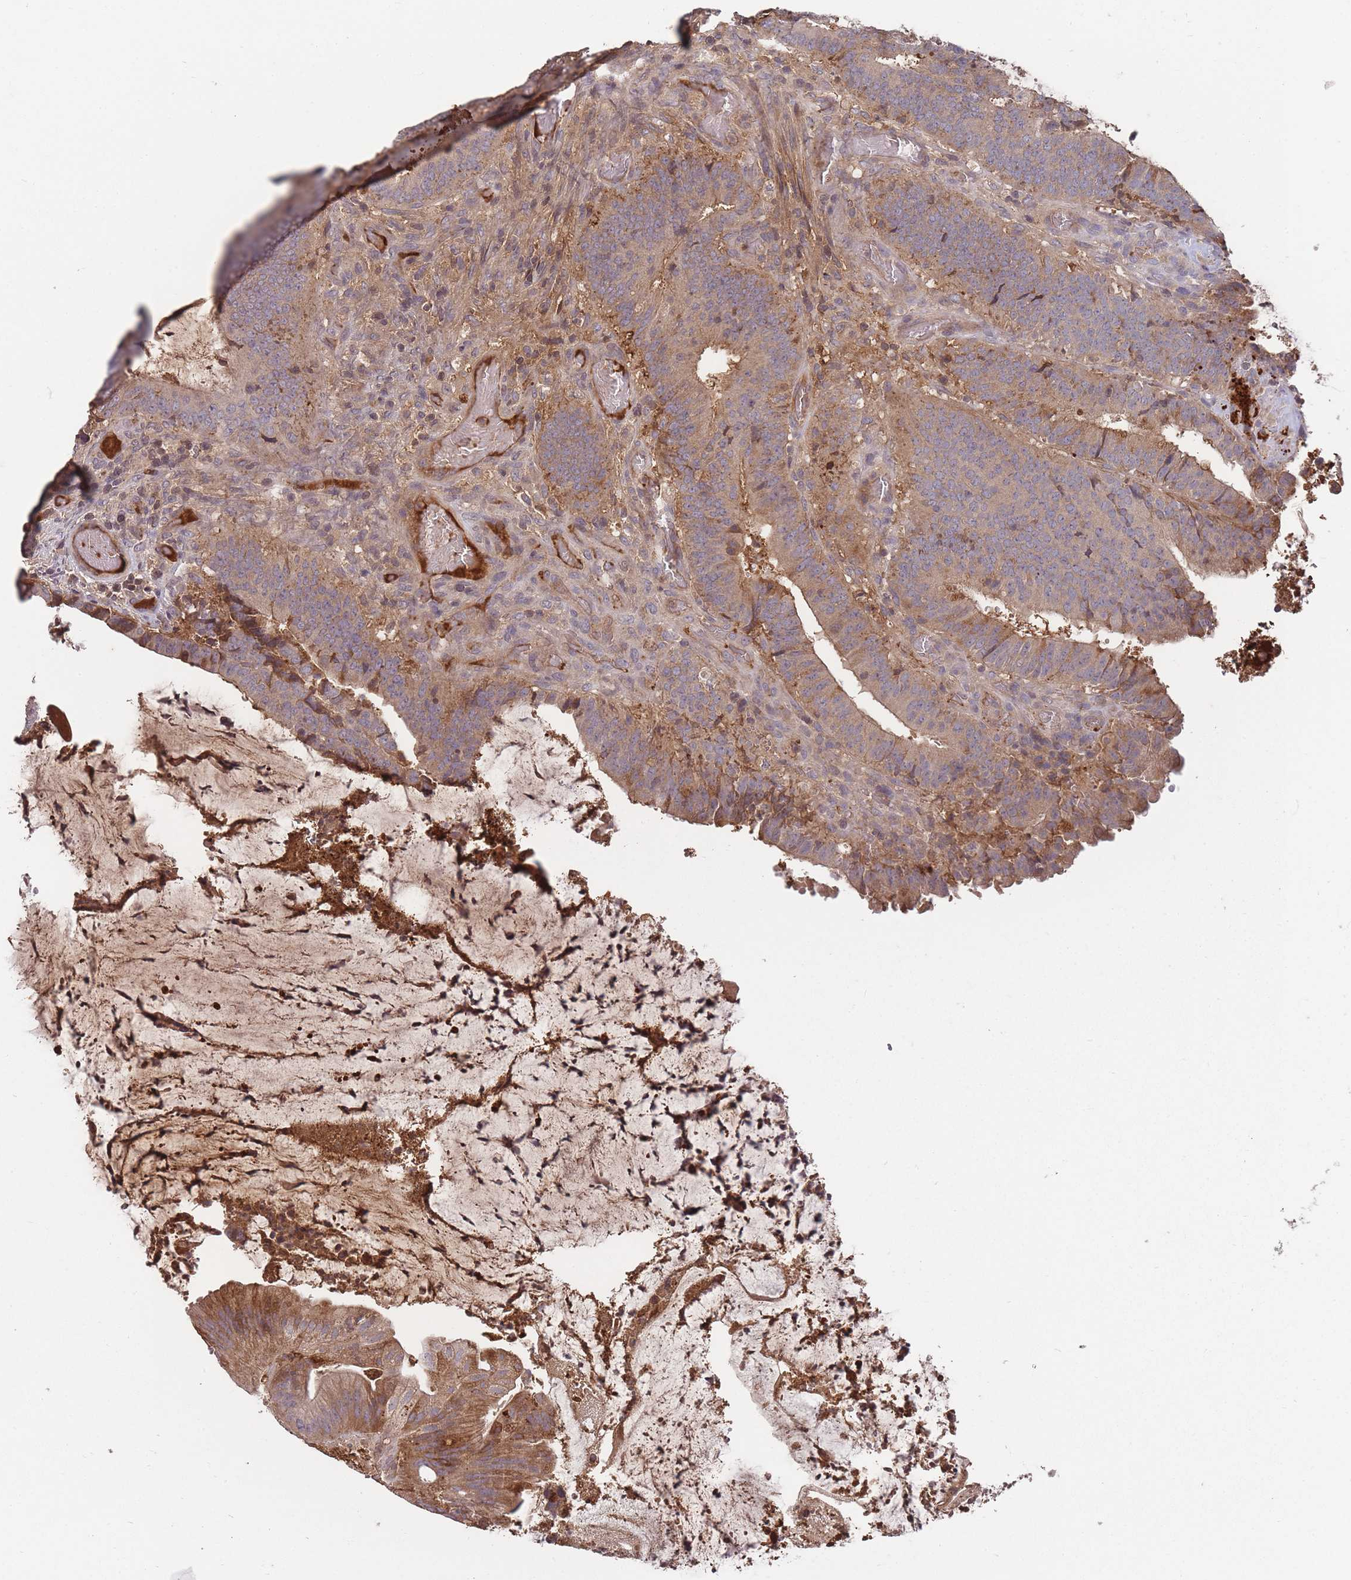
{"staining": {"intensity": "weak", "quantity": "25%-75%", "location": "cytoplasmic/membranous"}, "tissue": "colorectal cancer", "cell_type": "Tumor cells", "image_type": "cancer", "snomed": [{"axis": "morphology", "description": "Adenocarcinoma, NOS"}, {"axis": "topography", "description": "Colon"}], "caption": "Protein staining reveals weak cytoplasmic/membranous positivity in approximately 25%-75% of tumor cells in colorectal cancer (adenocarcinoma).", "gene": "RALGDS", "patient": {"sex": "female", "age": 43}}